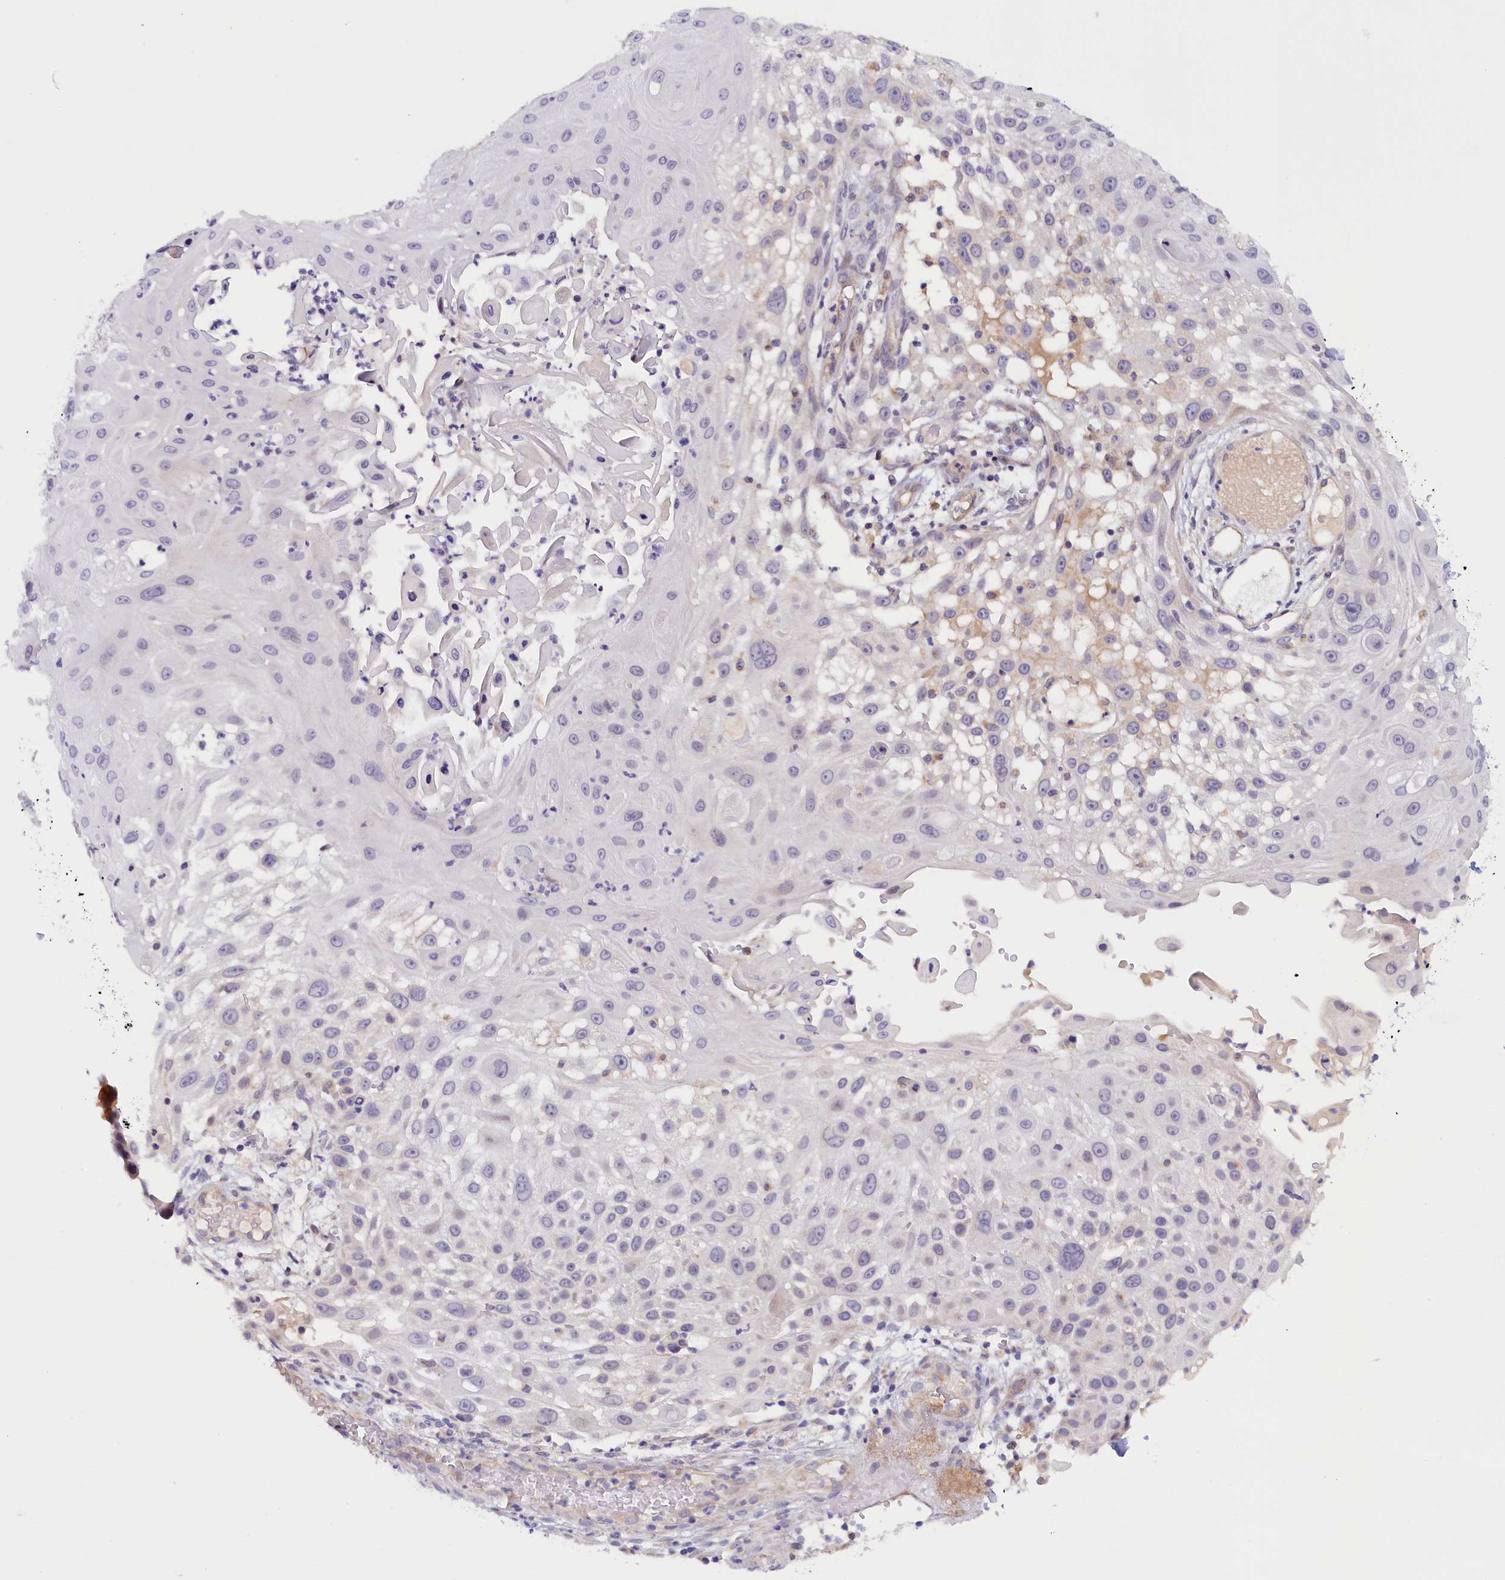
{"staining": {"intensity": "negative", "quantity": "none", "location": "none"}, "tissue": "skin cancer", "cell_type": "Tumor cells", "image_type": "cancer", "snomed": [{"axis": "morphology", "description": "Squamous cell carcinoma, NOS"}, {"axis": "topography", "description": "Skin"}], "caption": "Immunohistochemistry of human skin cancer (squamous cell carcinoma) shows no staining in tumor cells.", "gene": "IGFALS", "patient": {"sex": "female", "age": 44}}